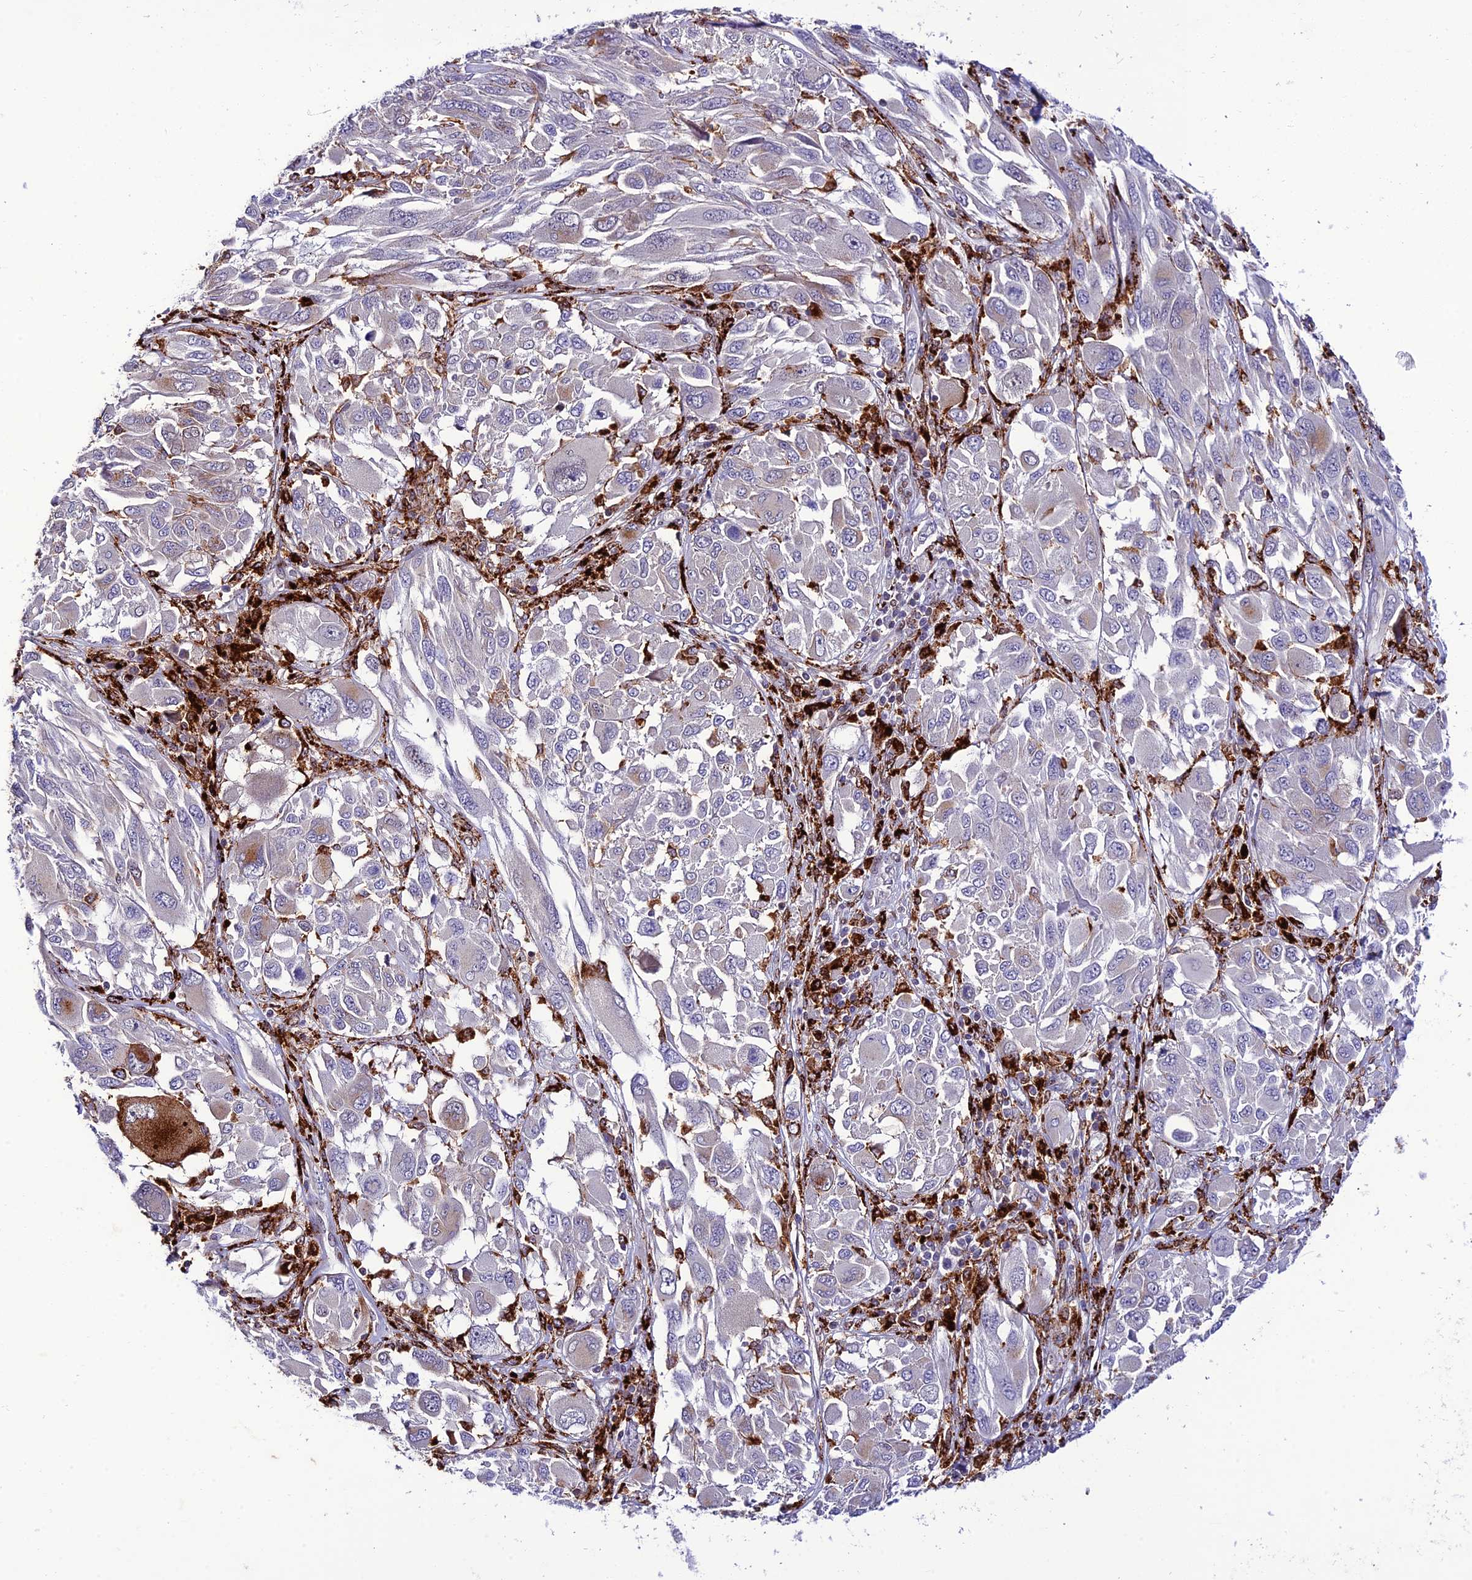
{"staining": {"intensity": "negative", "quantity": "none", "location": "none"}, "tissue": "melanoma", "cell_type": "Tumor cells", "image_type": "cancer", "snomed": [{"axis": "morphology", "description": "Malignant melanoma, NOS"}, {"axis": "topography", "description": "Skin"}], "caption": "Human malignant melanoma stained for a protein using IHC exhibits no staining in tumor cells.", "gene": "HIC1", "patient": {"sex": "female", "age": 91}}